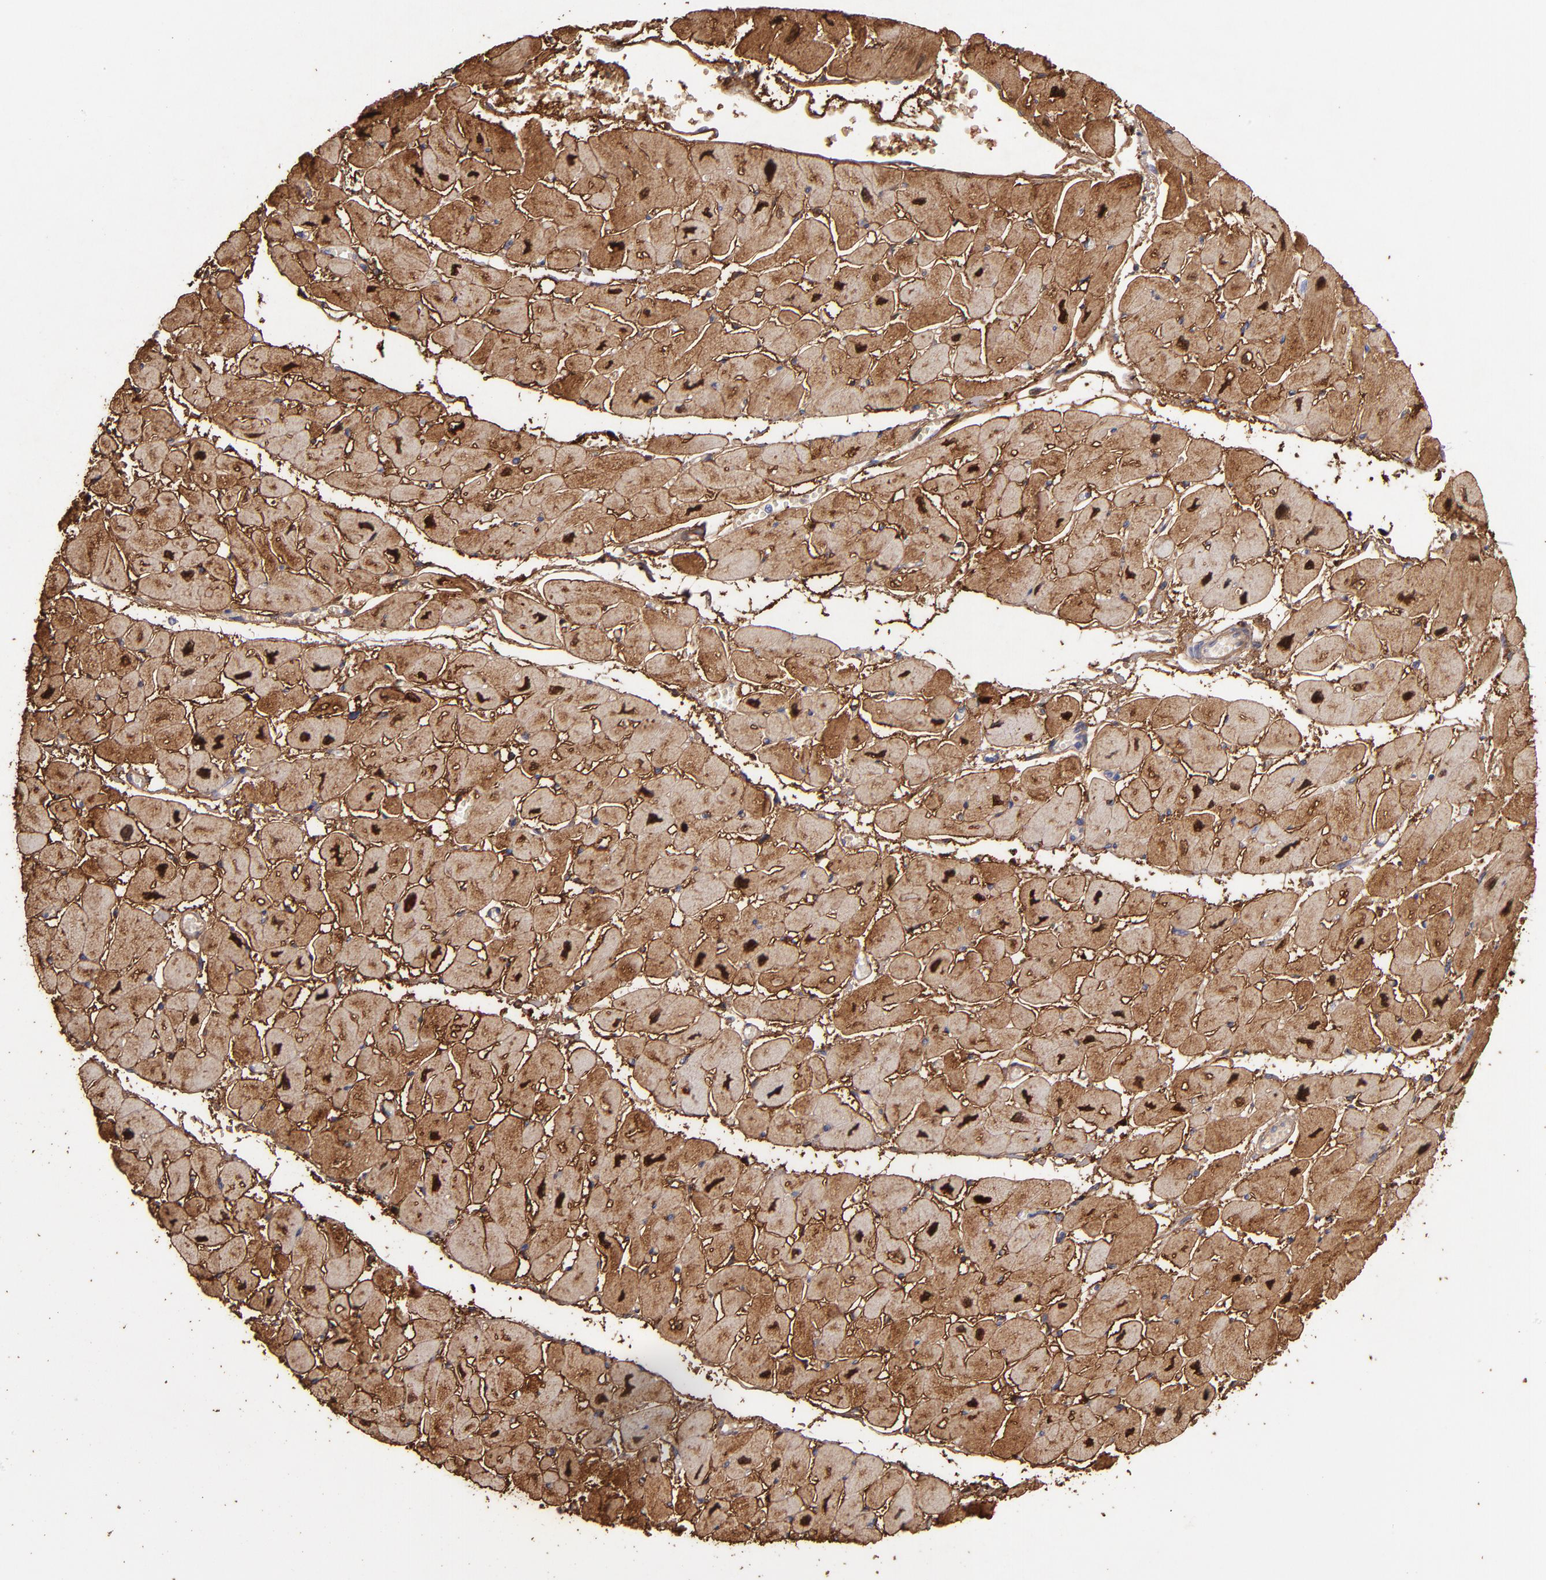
{"staining": {"intensity": "strong", "quantity": ">75%", "location": "cytoplasmic/membranous"}, "tissue": "heart muscle", "cell_type": "Cardiomyocytes", "image_type": "normal", "snomed": [{"axis": "morphology", "description": "Normal tissue, NOS"}, {"axis": "topography", "description": "Heart"}], "caption": "IHC of benign heart muscle demonstrates high levels of strong cytoplasmic/membranous staining in about >75% of cardiomyocytes. Using DAB (brown) and hematoxylin (blue) stains, captured at high magnification using brightfield microscopy.", "gene": "MB", "patient": {"sex": "female", "age": 54}}